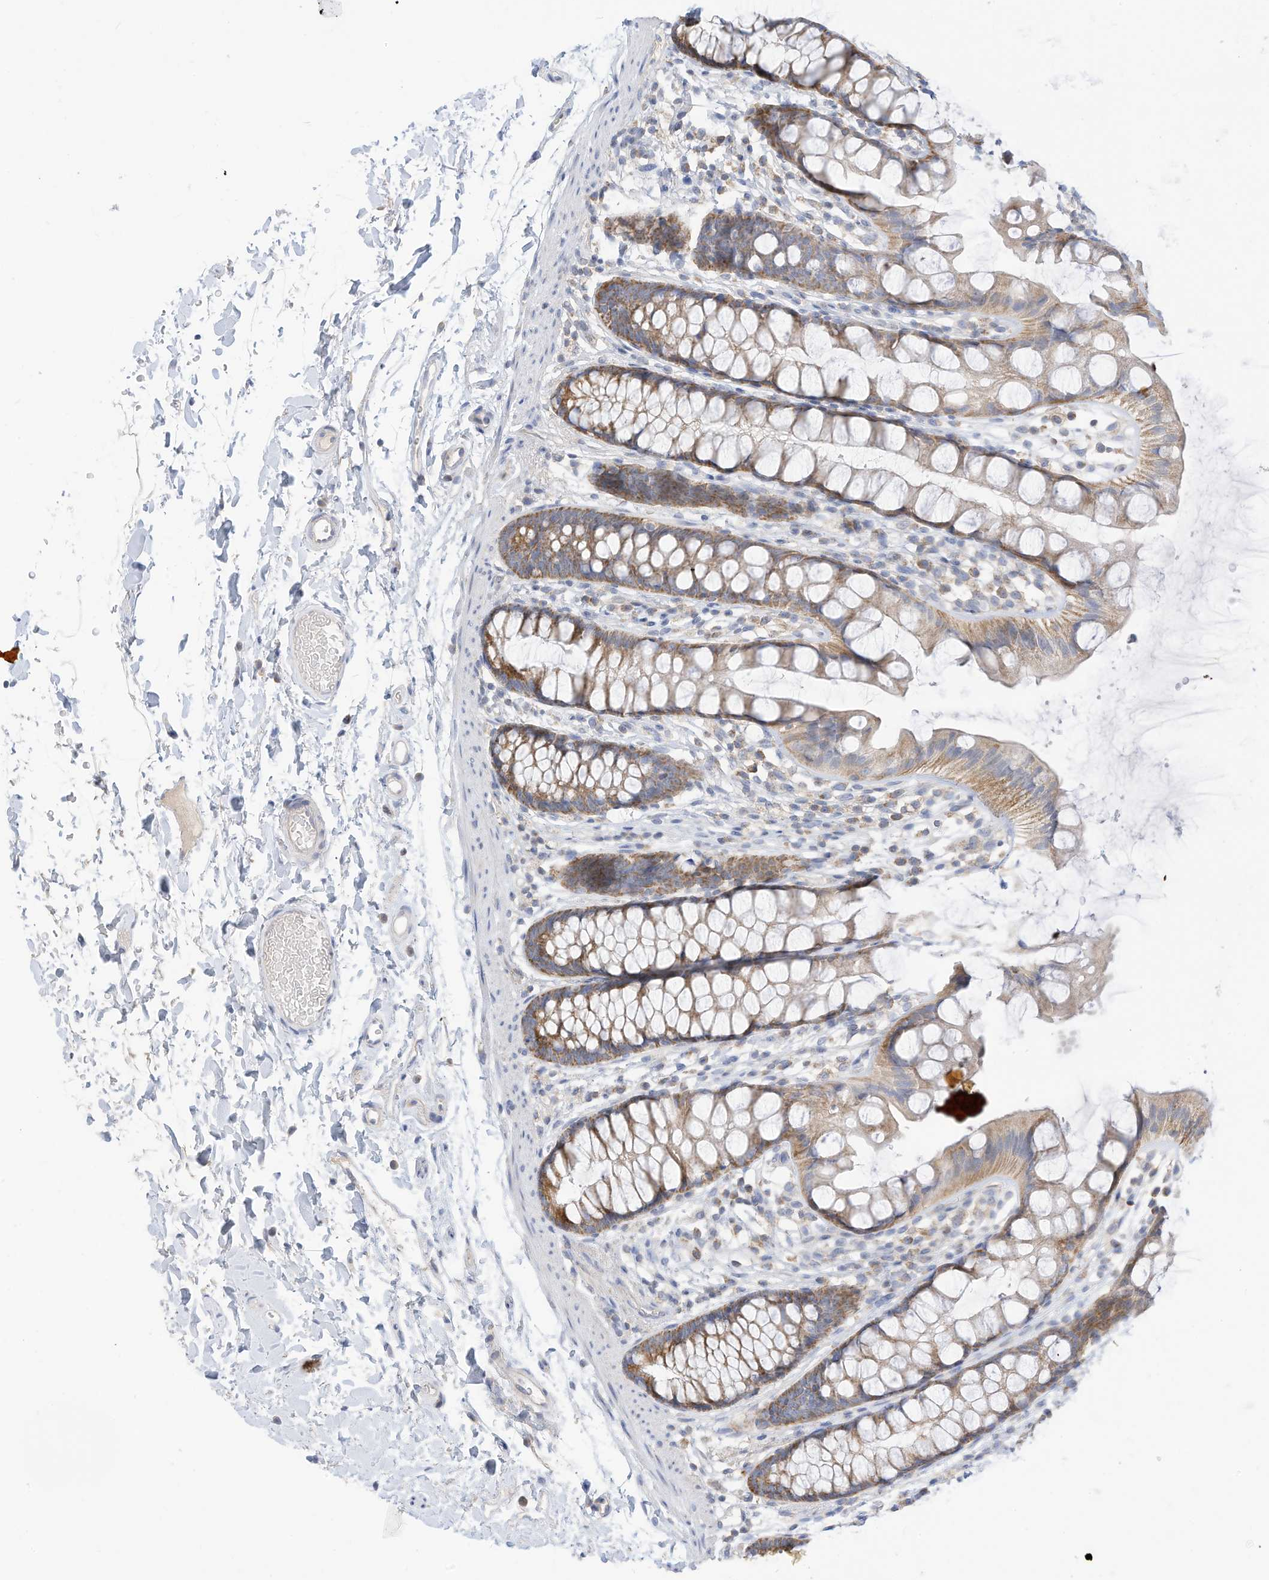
{"staining": {"intensity": "moderate", "quantity": ">75%", "location": "cytoplasmic/membranous"}, "tissue": "rectum", "cell_type": "Glandular cells", "image_type": "normal", "snomed": [{"axis": "morphology", "description": "Normal tissue, NOS"}, {"axis": "topography", "description": "Rectum"}], "caption": "This photomicrograph displays immunohistochemistry staining of unremarkable human rectum, with medium moderate cytoplasmic/membranous staining in about >75% of glandular cells.", "gene": "RHOH", "patient": {"sex": "female", "age": 65}}